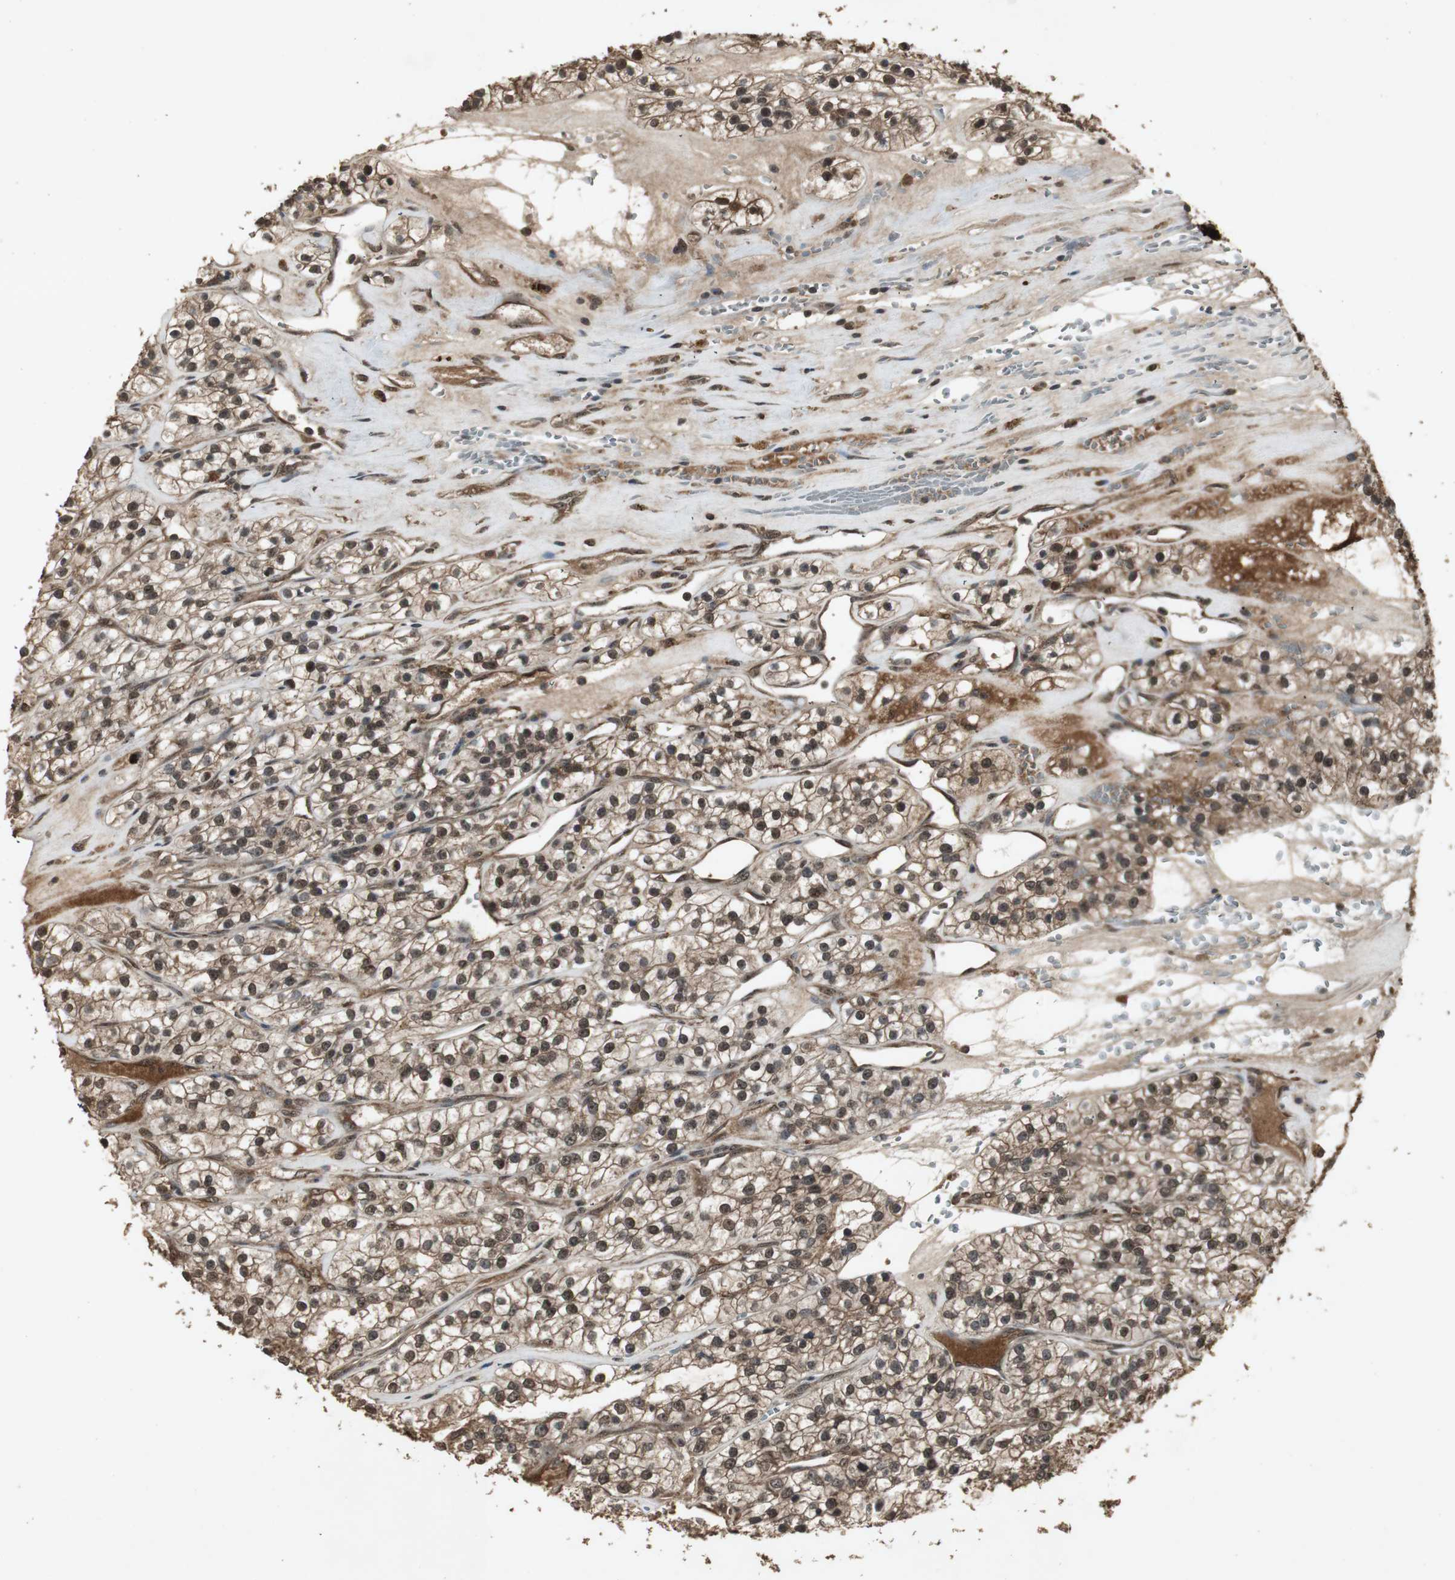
{"staining": {"intensity": "moderate", "quantity": ">75%", "location": "cytoplasmic/membranous,nuclear"}, "tissue": "renal cancer", "cell_type": "Tumor cells", "image_type": "cancer", "snomed": [{"axis": "morphology", "description": "Adenocarcinoma, NOS"}, {"axis": "topography", "description": "Kidney"}], "caption": "IHC histopathology image of human renal cancer (adenocarcinoma) stained for a protein (brown), which demonstrates medium levels of moderate cytoplasmic/membranous and nuclear staining in approximately >75% of tumor cells.", "gene": "EMX1", "patient": {"sex": "female", "age": 57}}